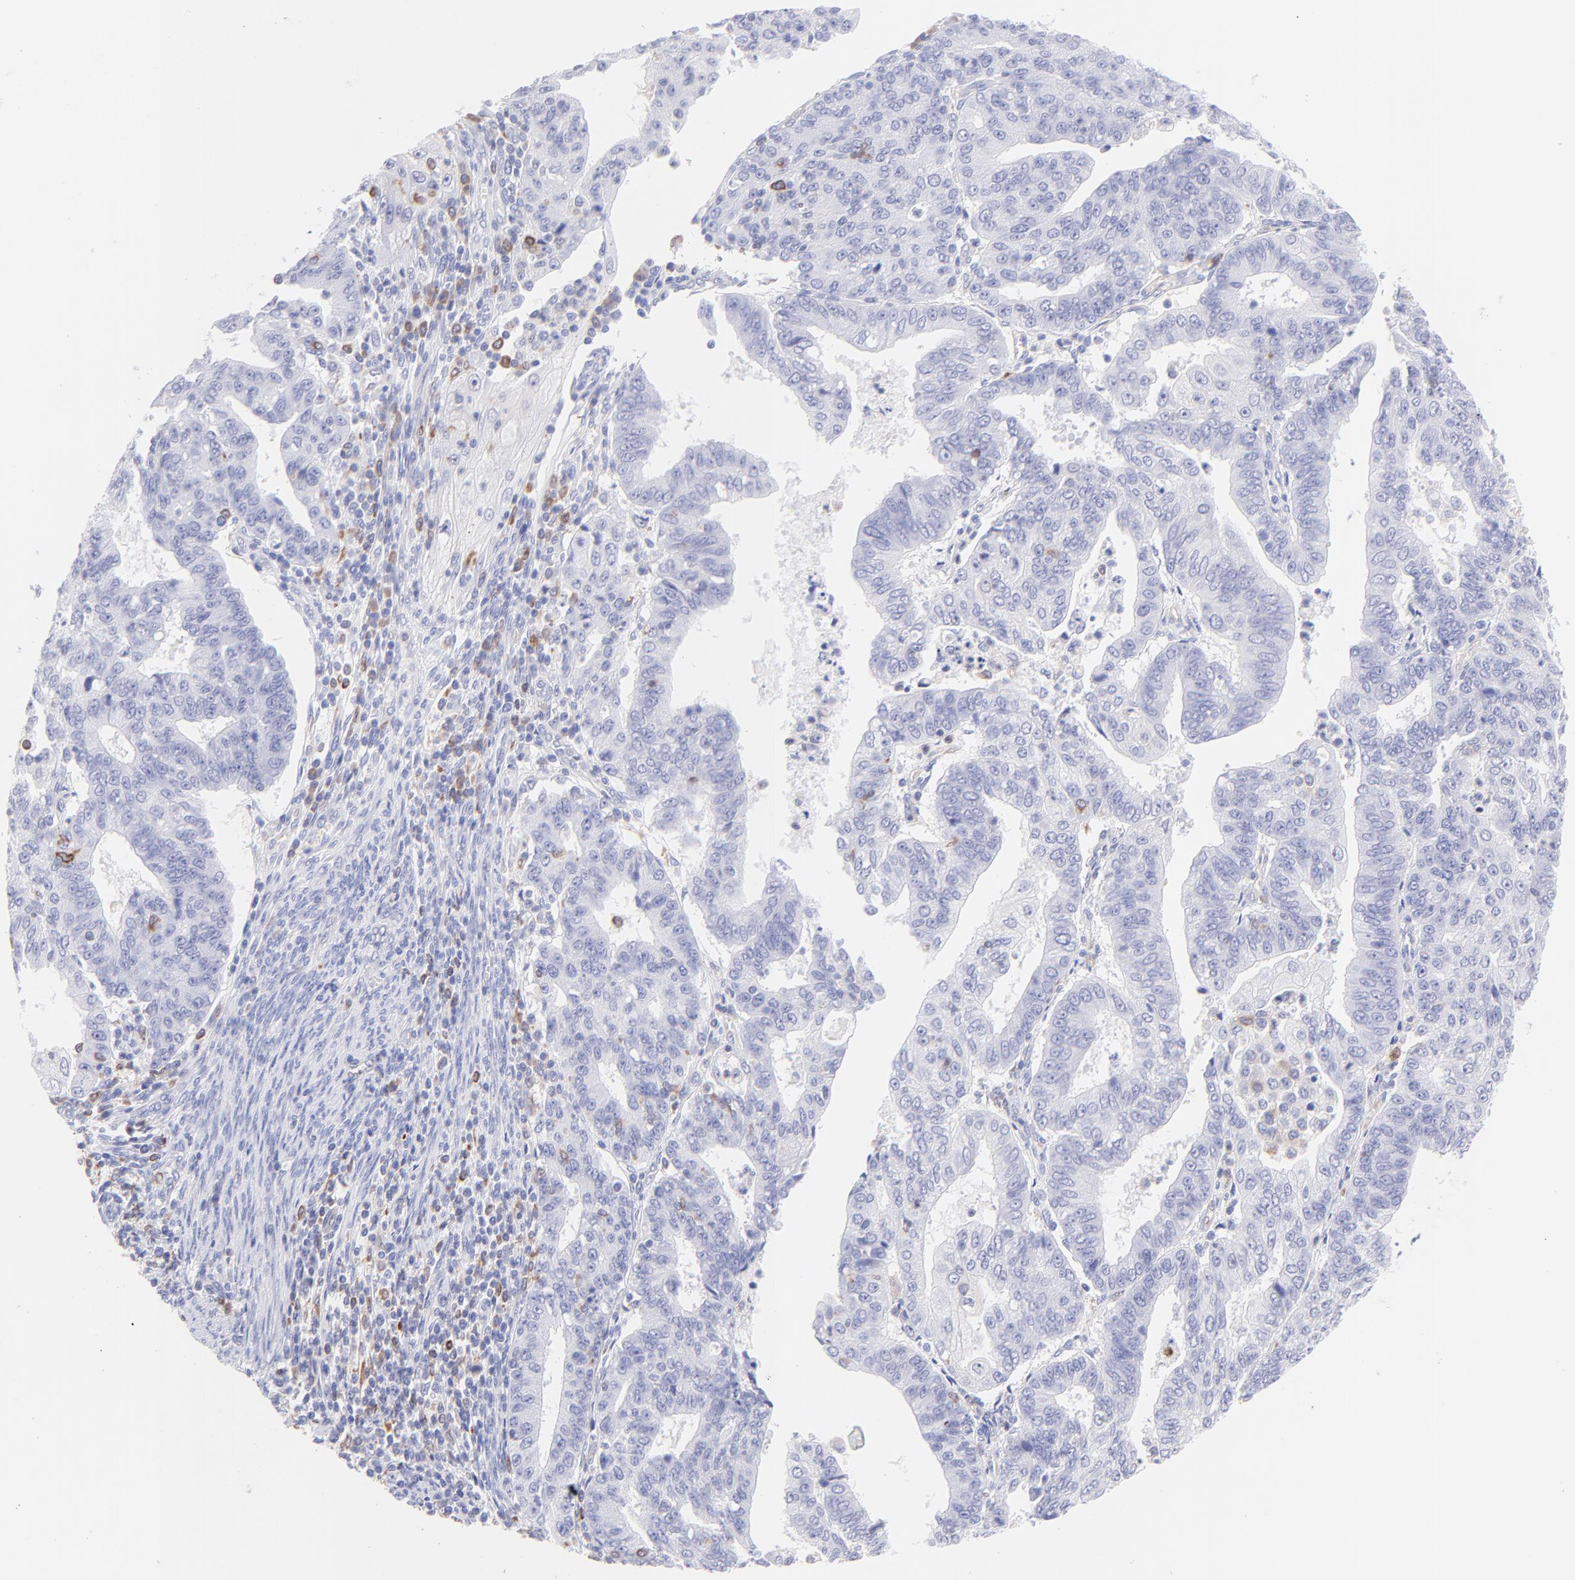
{"staining": {"intensity": "moderate", "quantity": "<25%", "location": "cytoplasmic/membranous"}, "tissue": "endometrial cancer", "cell_type": "Tumor cells", "image_type": "cancer", "snomed": [{"axis": "morphology", "description": "Adenocarcinoma, NOS"}, {"axis": "topography", "description": "Endometrium"}], "caption": "DAB immunohistochemical staining of human endometrial cancer shows moderate cytoplasmic/membranous protein expression in about <25% of tumor cells.", "gene": "IRAG2", "patient": {"sex": "female", "age": 56}}